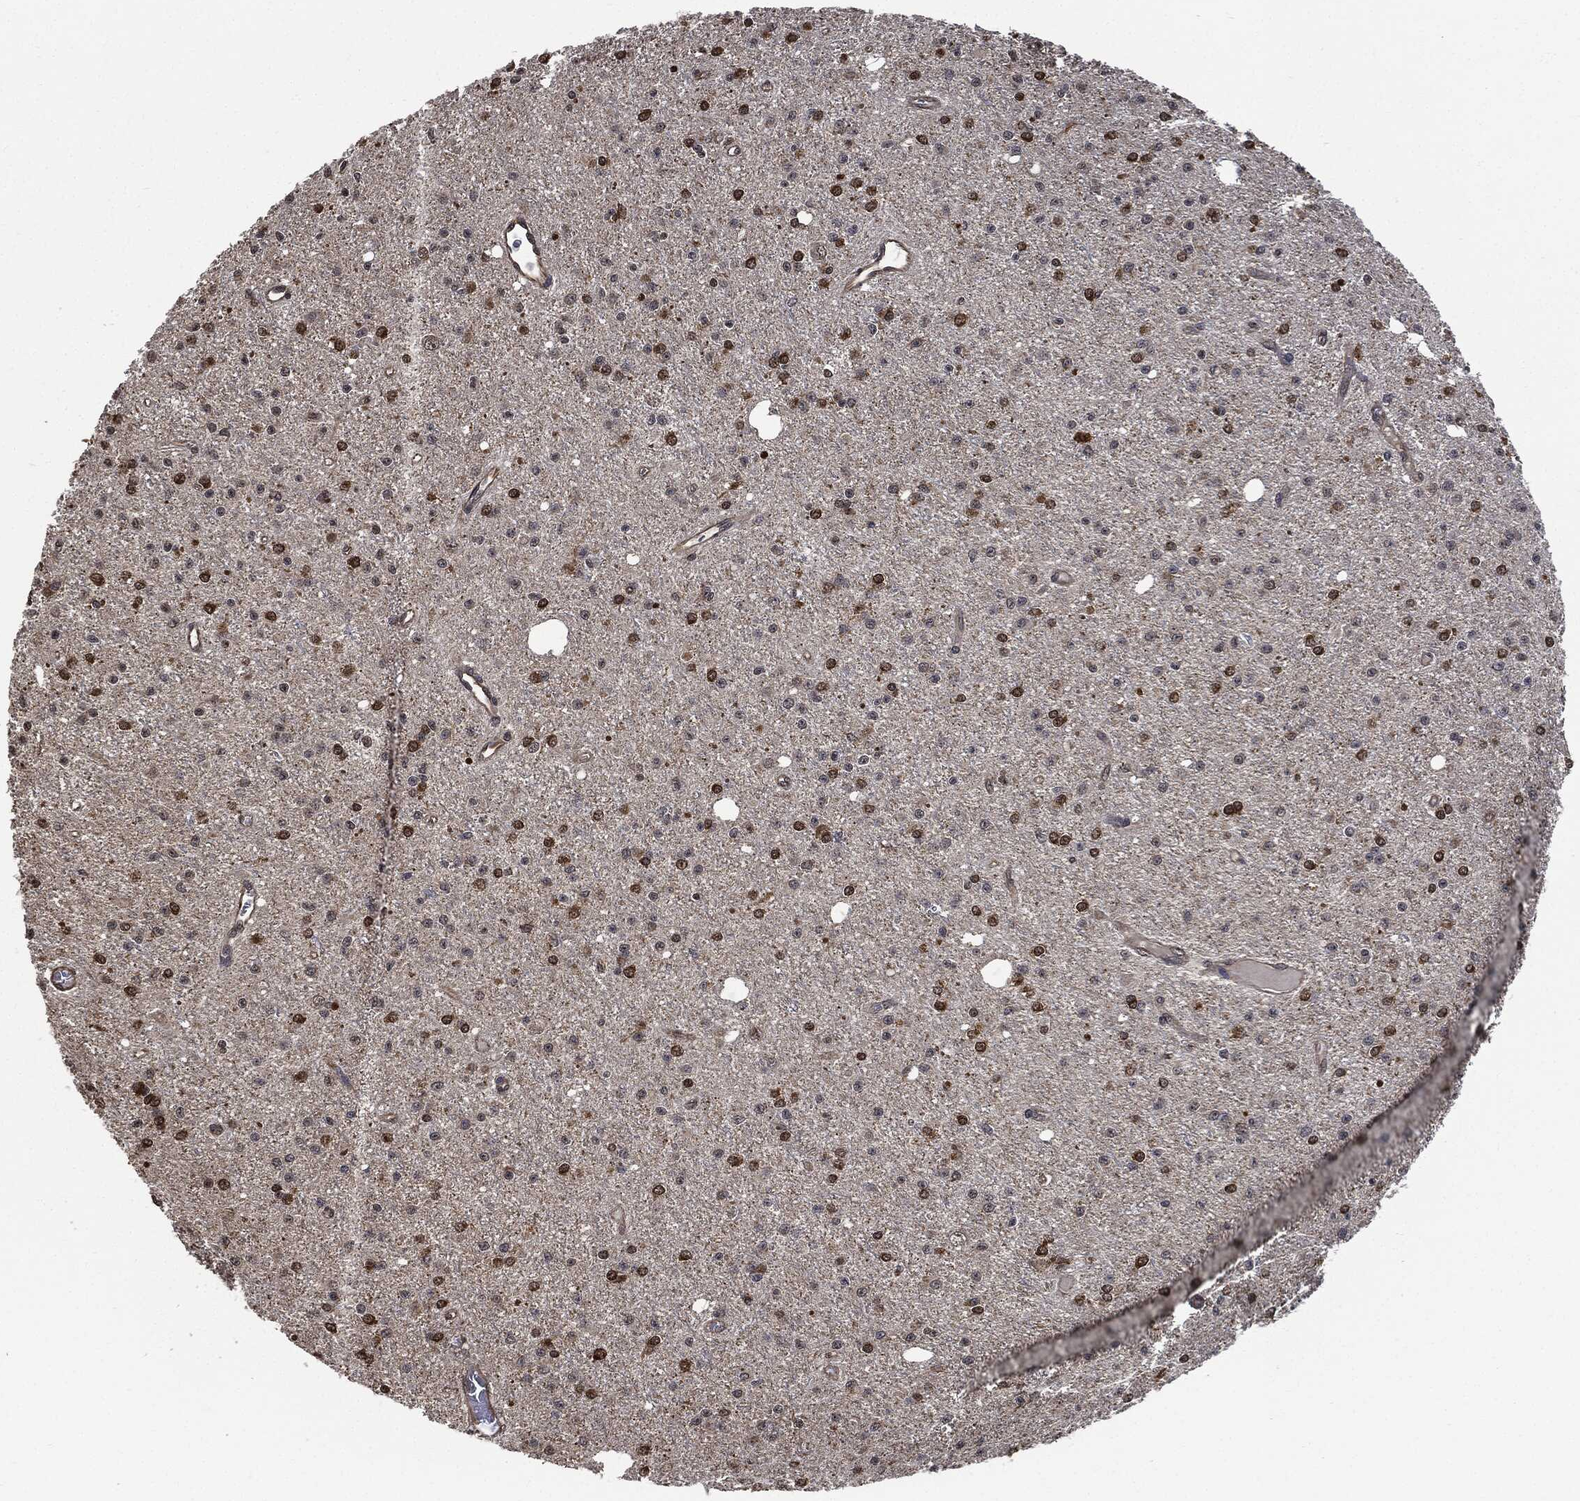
{"staining": {"intensity": "moderate", "quantity": "<25%", "location": "nuclear"}, "tissue": "glioma", "cell_type": "Tumor cells", "image_type": "cancer", "snomed": [{"axis": "morphology", "description": "Glioma, malignant, Low grade"}, {"axis": "topography", "description": "Brain"}], "caption": "Glioma stained with DAB IHC exhibits low levels of moderate nuclear positivity in approximately <25% of tumor cells.", "gene": "S100A9", "patient": {"sex": "male", "age": 27}}